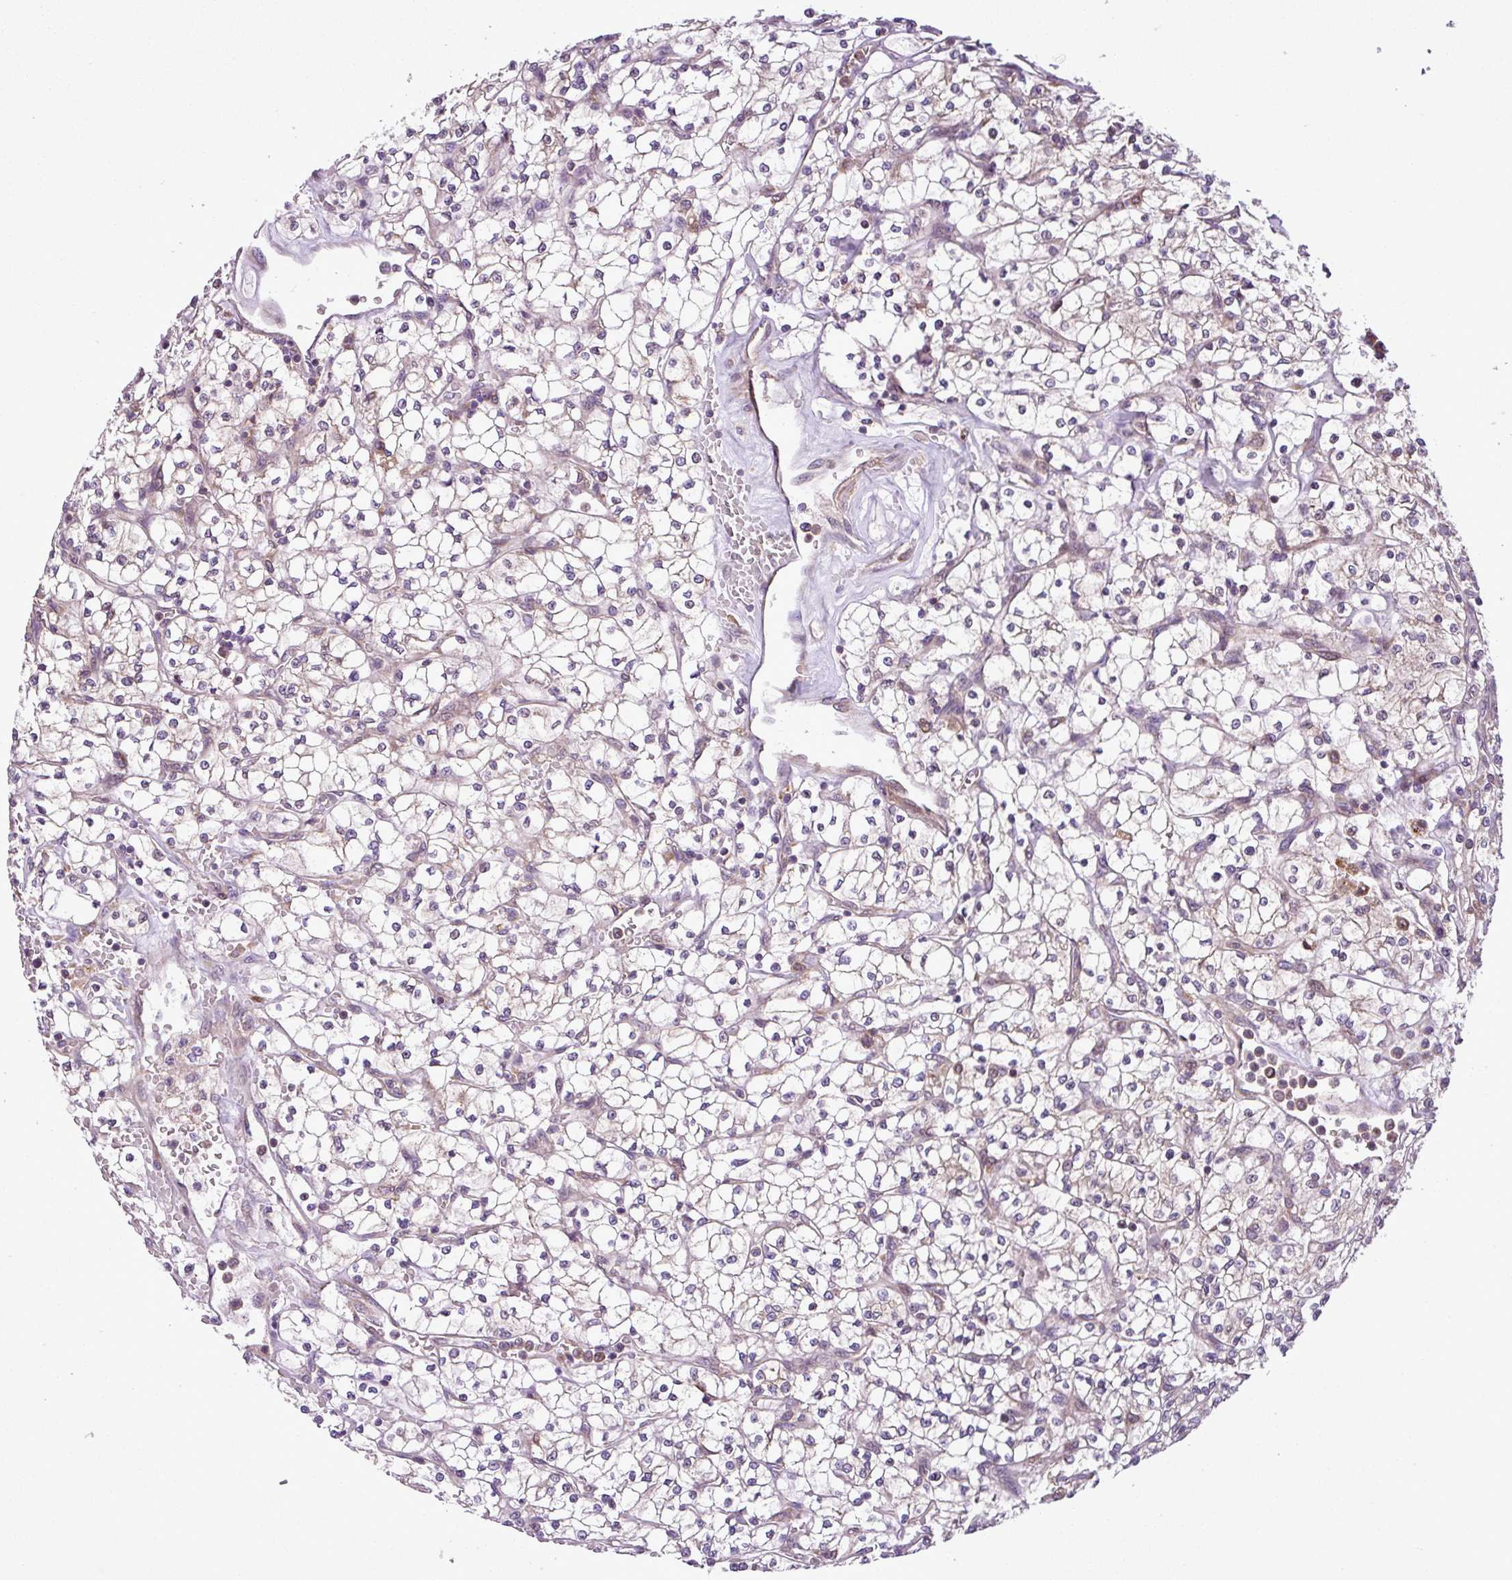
{"staining": {"intensity": "weak", "quantity": "25%-75%", "location": "cytoplasmic/membranous"}, "tissue": "renal cancer", "cell_type": "Tumor cells", "image_type": "cancer", "snomed": [{"axis": "morphology", "description": "Adenocarcinoma, NOS"}, {"axis": "topography", "description": "Kidney"}], "caption": "This is an image of immunohistochemistry (IHC) staining of renal cancer, which shows weak staining in the cytoplasmic/membranous of tumor cells.", "gene": "DLGAP4", "patient": {"sex": "female", "age": 64}}